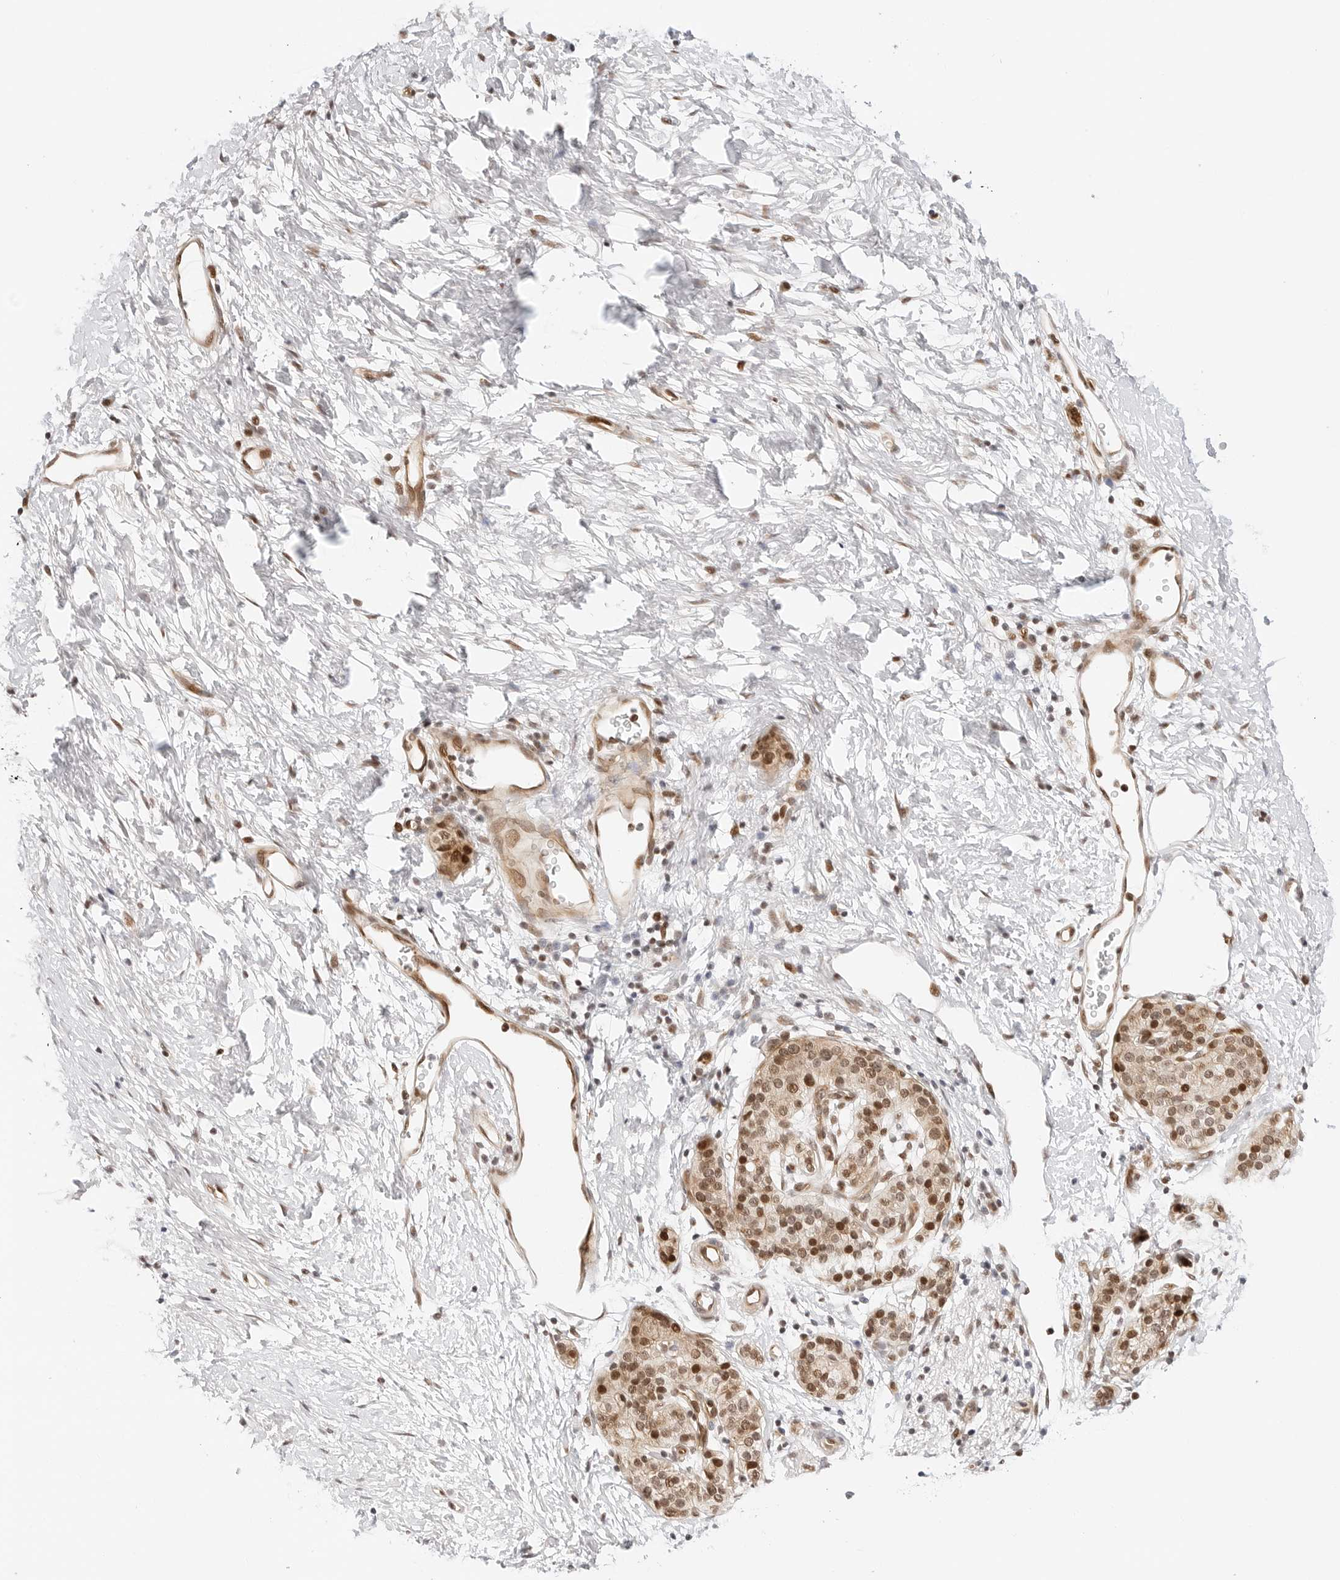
{"staining": {"intensity": "moderate", "quantity": ">75%", "location": "cytoplasmic/membranous,nuclear"}, "tissue": "pancreatic cancer", "cell_type": "Tumor cells", "image_type": "cancer", "snomed": [{"axis": "morphology", "description": "Adenocarcinoma, NOS"}, {"axis": "topography", "description": "Pancreas"}], "caption": "This is an image of IHC staining of pancreatic cancer (adenocarcinoma), which shows moderate expression in the cytoplasmic/membranous and nuclear of tumor cells.", "gene": "ZNF613", "patient": {"sex": "male", "age": 50}}